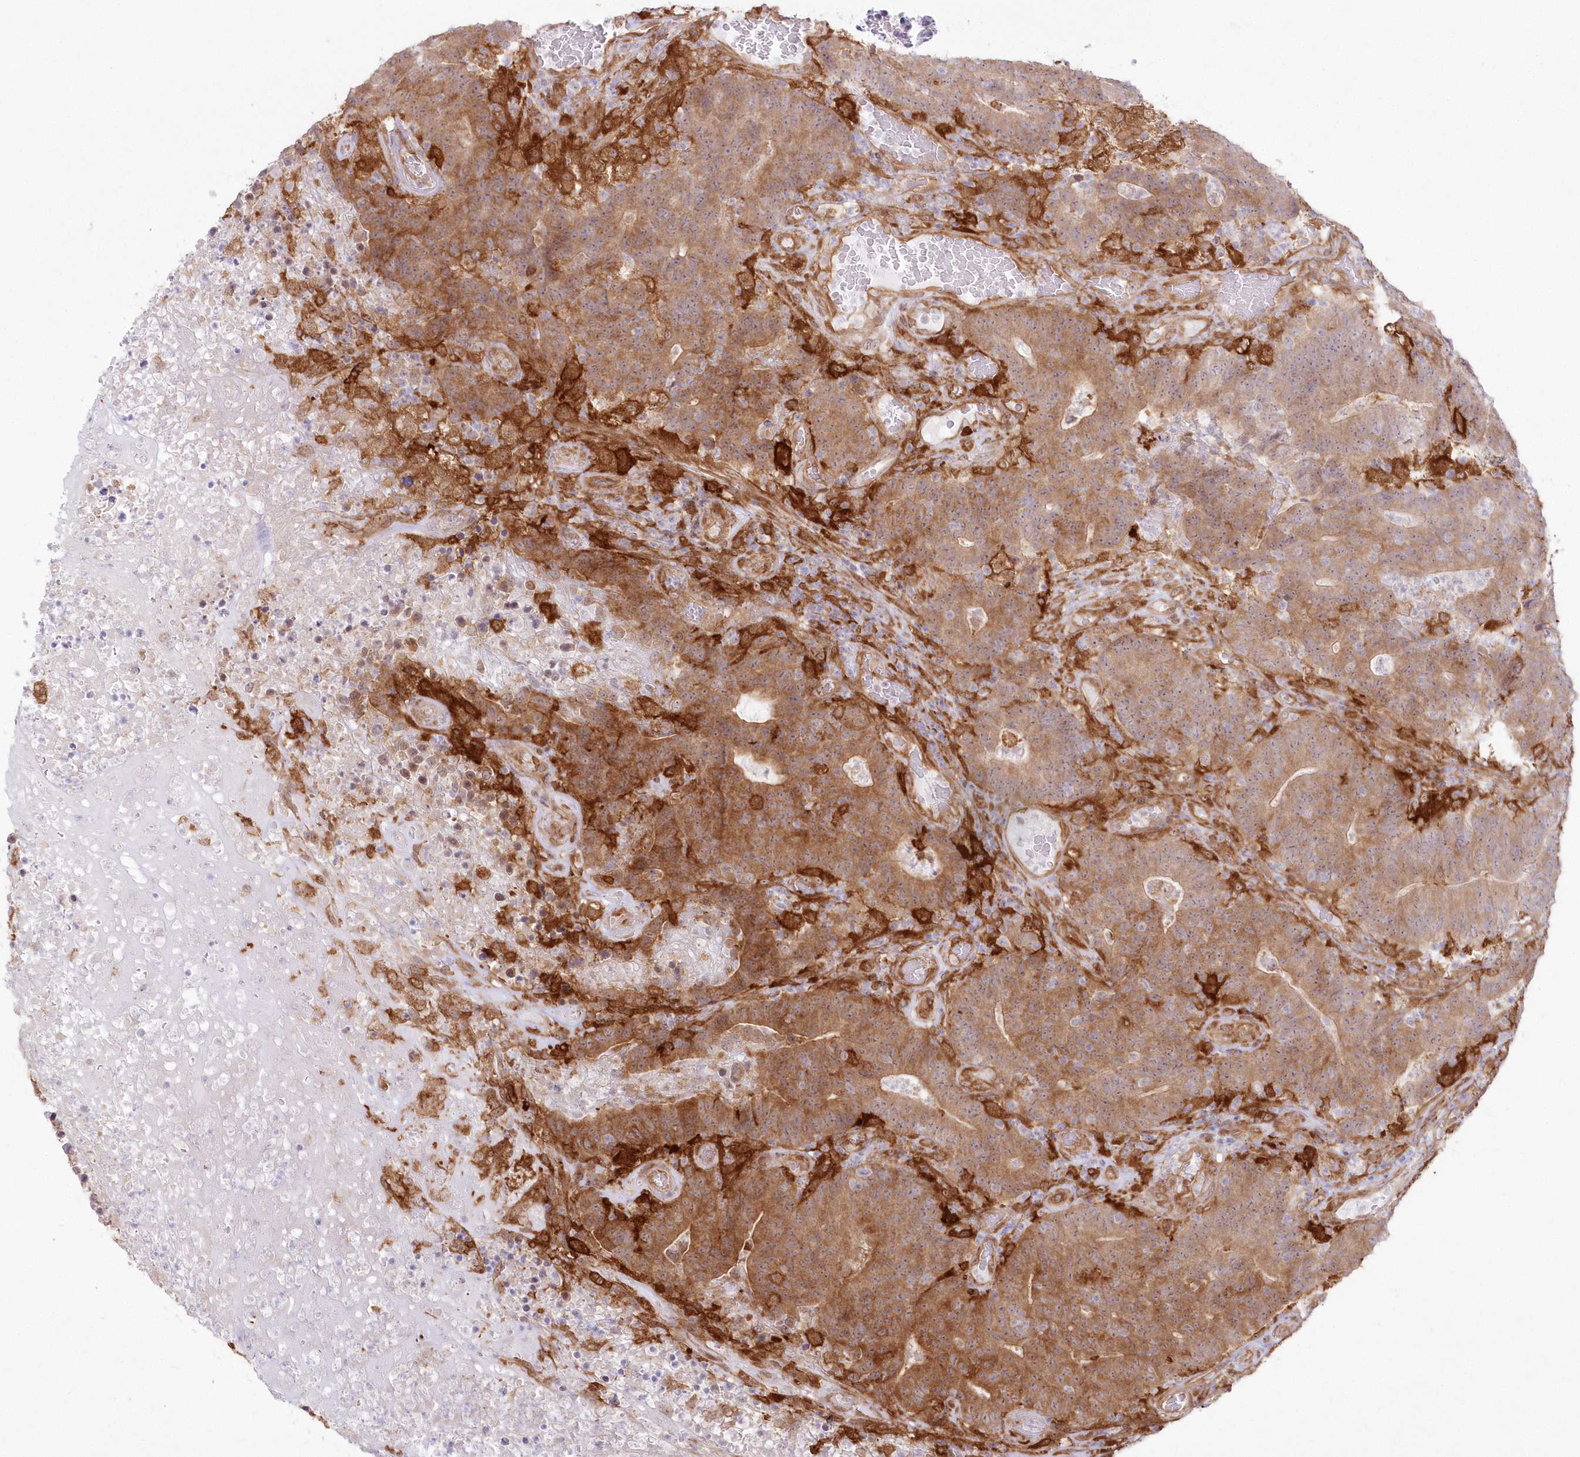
{"staining": {"intensity": "moderate", "quantity": ">75%", "location": "cytoplasmic/membranous"}, "tissue": "colorectal cancer", "cell_type": "Tumor cells", "image_type": "cancer", "snomed": [{"axis": "morphology", "description": "Normal tissue, NOS"}, {"axis": "morphology", "description": "Adenocarcinoma, NOS"}, {"axis": "topography", "description": "Colon"}], "caption": "Brown immunohistochemical staining in colorectal adenocarcinoma shows moderate cytoplasmic/membranous positivity in about >75% of tumor cells. (Brightfield microscopy of DAB IHC at high magnification).", "gene": "SH3PXD2B", "patient": {"sex": "female", "age": 75}}